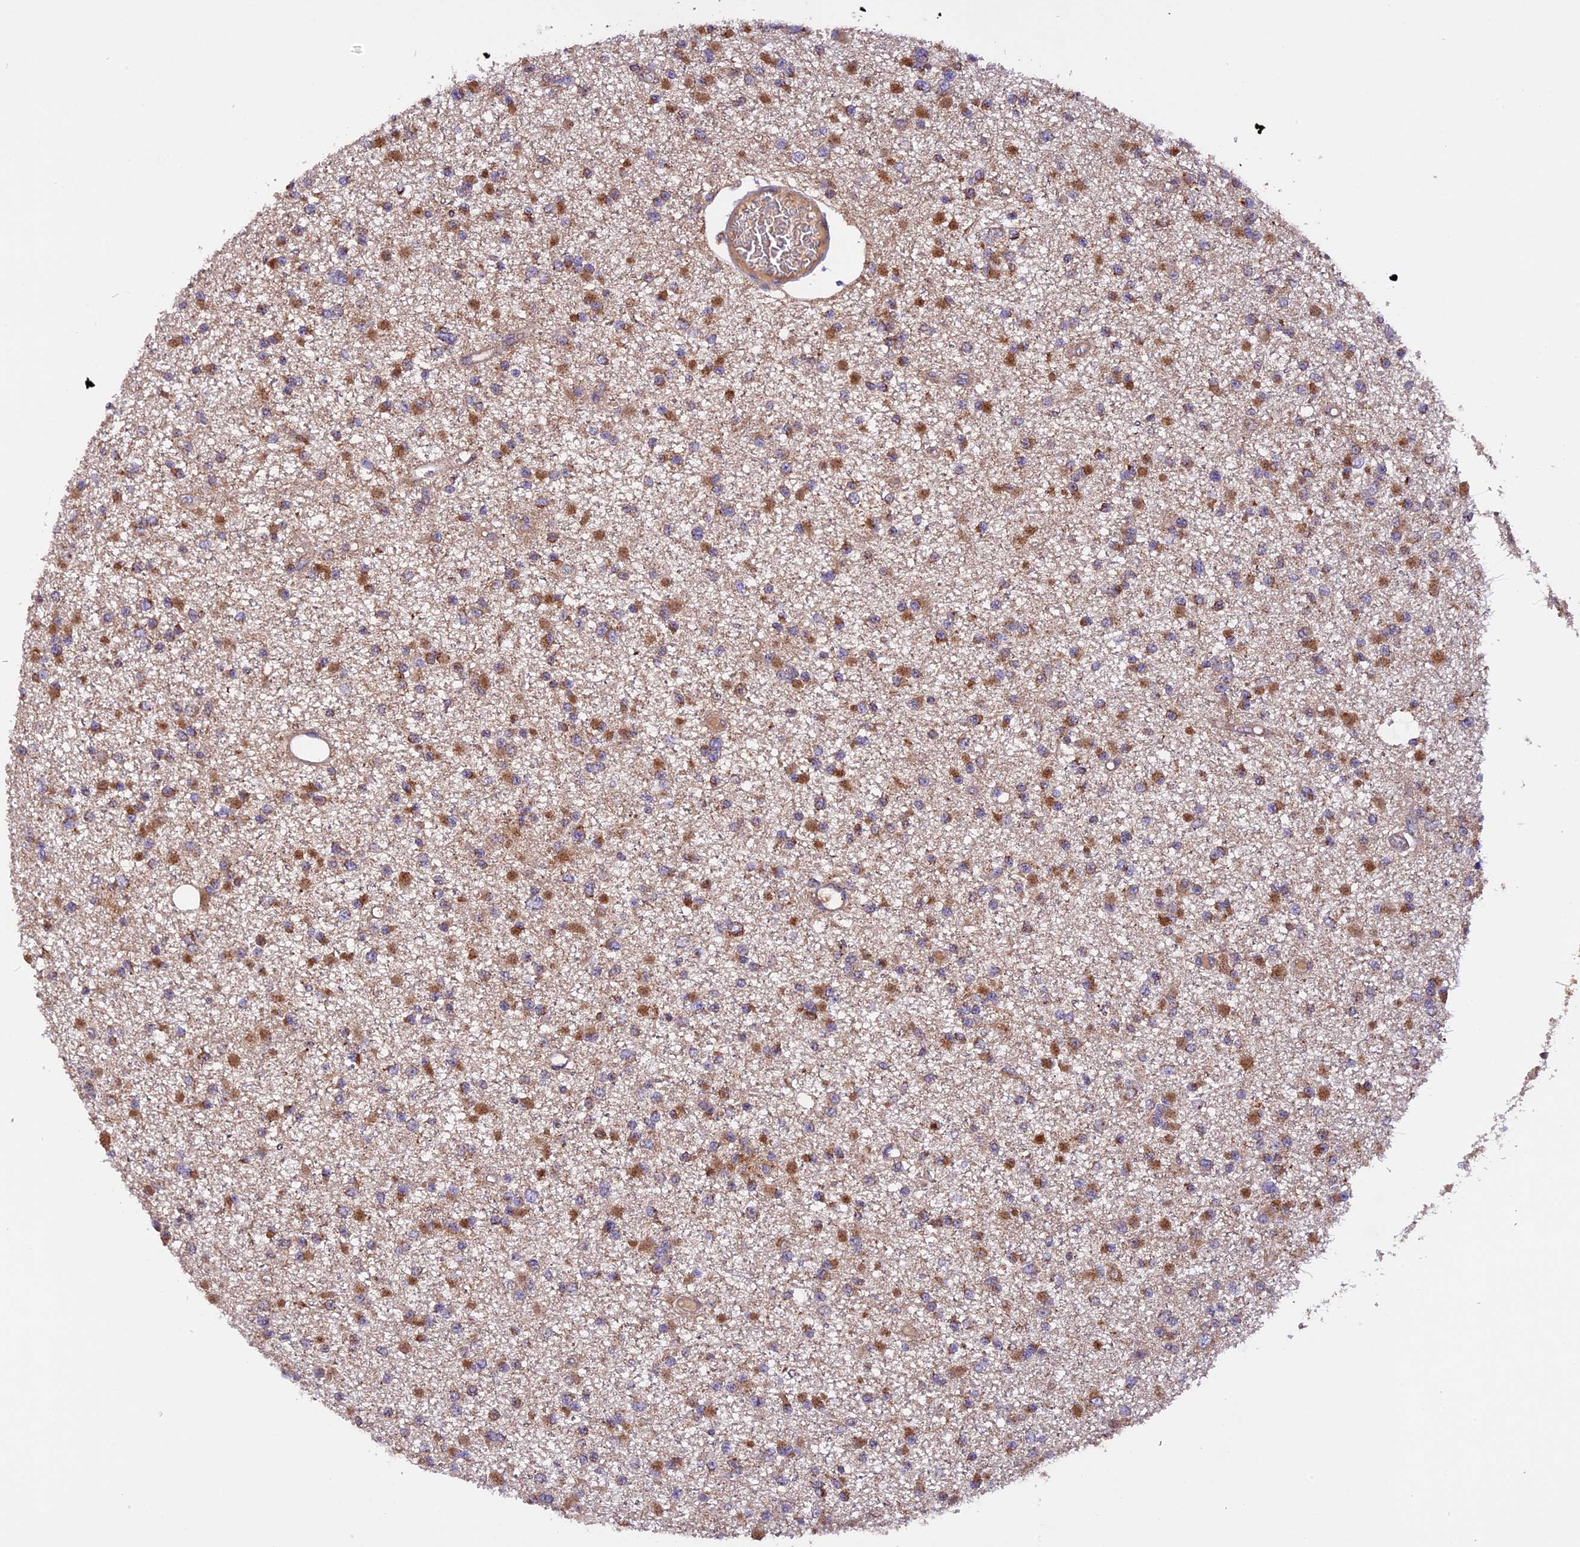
{"staining": {"intensity": "moderate", "quantity": ">75%", "location": "cytoplasmic/membranous"}, "tissue": "glioma", "cell_type": "Tumor cells", "image_type": "cancer", "snomed": [{"axis": "morphology", "description": "Glioma, malignant, Low grade"}, {"axis": "topography", "description": "Brain"}], "caption": "Tumor cells reveal moderate cytoplasmic/membranous expression in about >75% of cells in glioma.", "gene": "PEX3", "patient": {"sex": "female", "age": 22}}